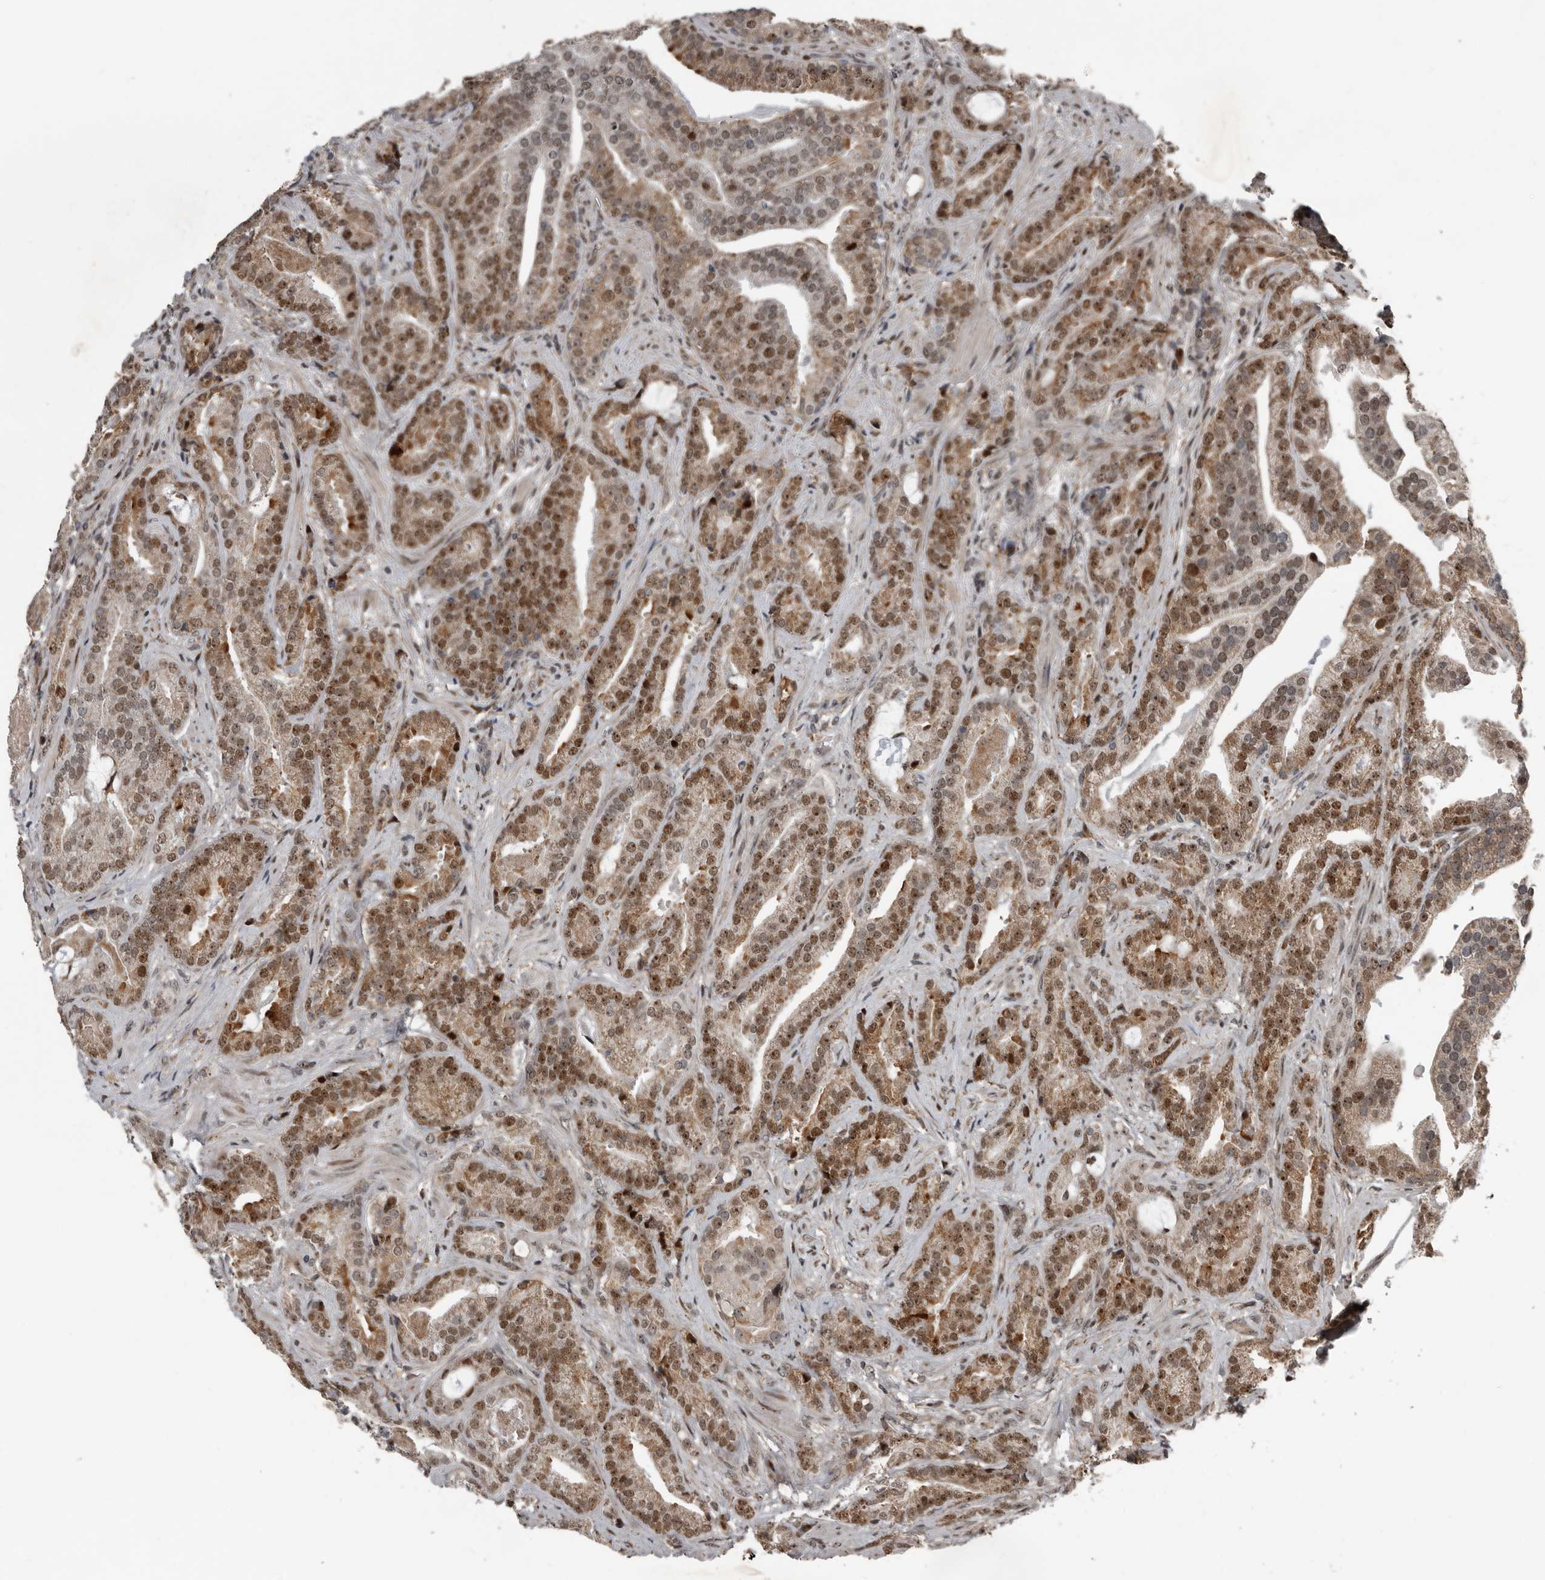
{"staining": {"intensity": "moderate", "quantity": ">75%", "location": "cytoplasmic/membranous,nuclear"}, "tissue": "prostate cancer", "cell_type": "Tumor cells", "image_type": "cancer", "snomed": [{"axis": "morphology", "description": "Adenocarcinoma, Low grade"}, {"axis": "topography", "description": "Prostate"}], "caption": "A high-resolution histopathology image shows IHC staining of prostate adenocarcinoma (low-grade), which reveals moderate cytoplasmic/membranous and nuclear positivity in about >75% of tumor cells.", "gene": "CHD1L", "patient": {"sex": "male", "age": 67}}